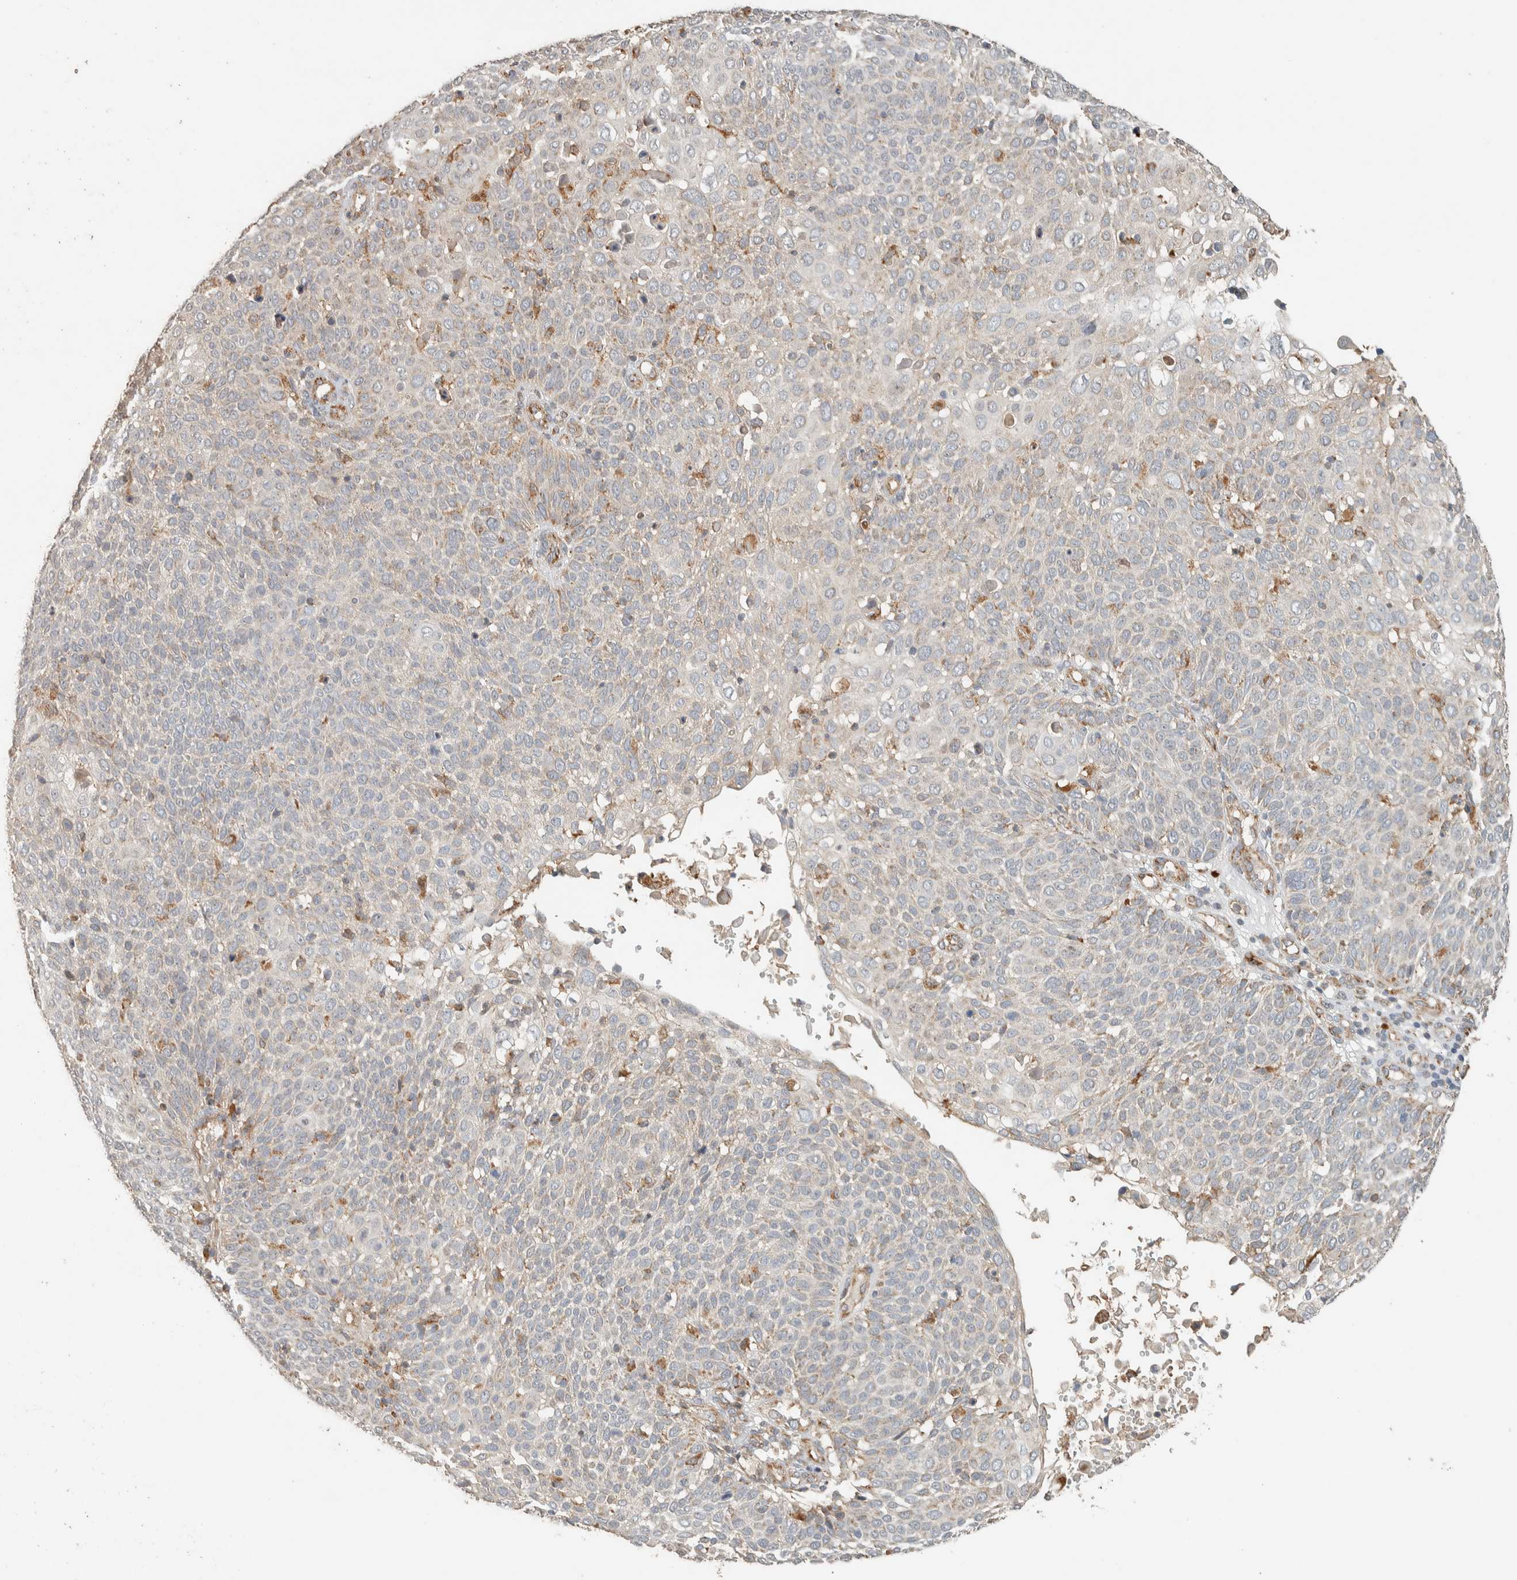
{"staining": {"intensity": "weak", "quantity": "<25%", "location": "cytoplasmic/membranous"}, "tissue": "cervical cancer", "cell_type": "Tumor cells", "image_type": "cancer", "snomed": [{"axis": "morphology", "description": "Squamous cell carcinoma, NOS"}, {"axis": "topography", "description": "Cervix"}], "caption": "High power microscopy histopathology image of an IHC histopathology image of cervical squamous cell carcinoma, revealing no significant positivity in tumor cells.", "gene": "PDE7B", "patient": {"sex": "female", "age": 74}}